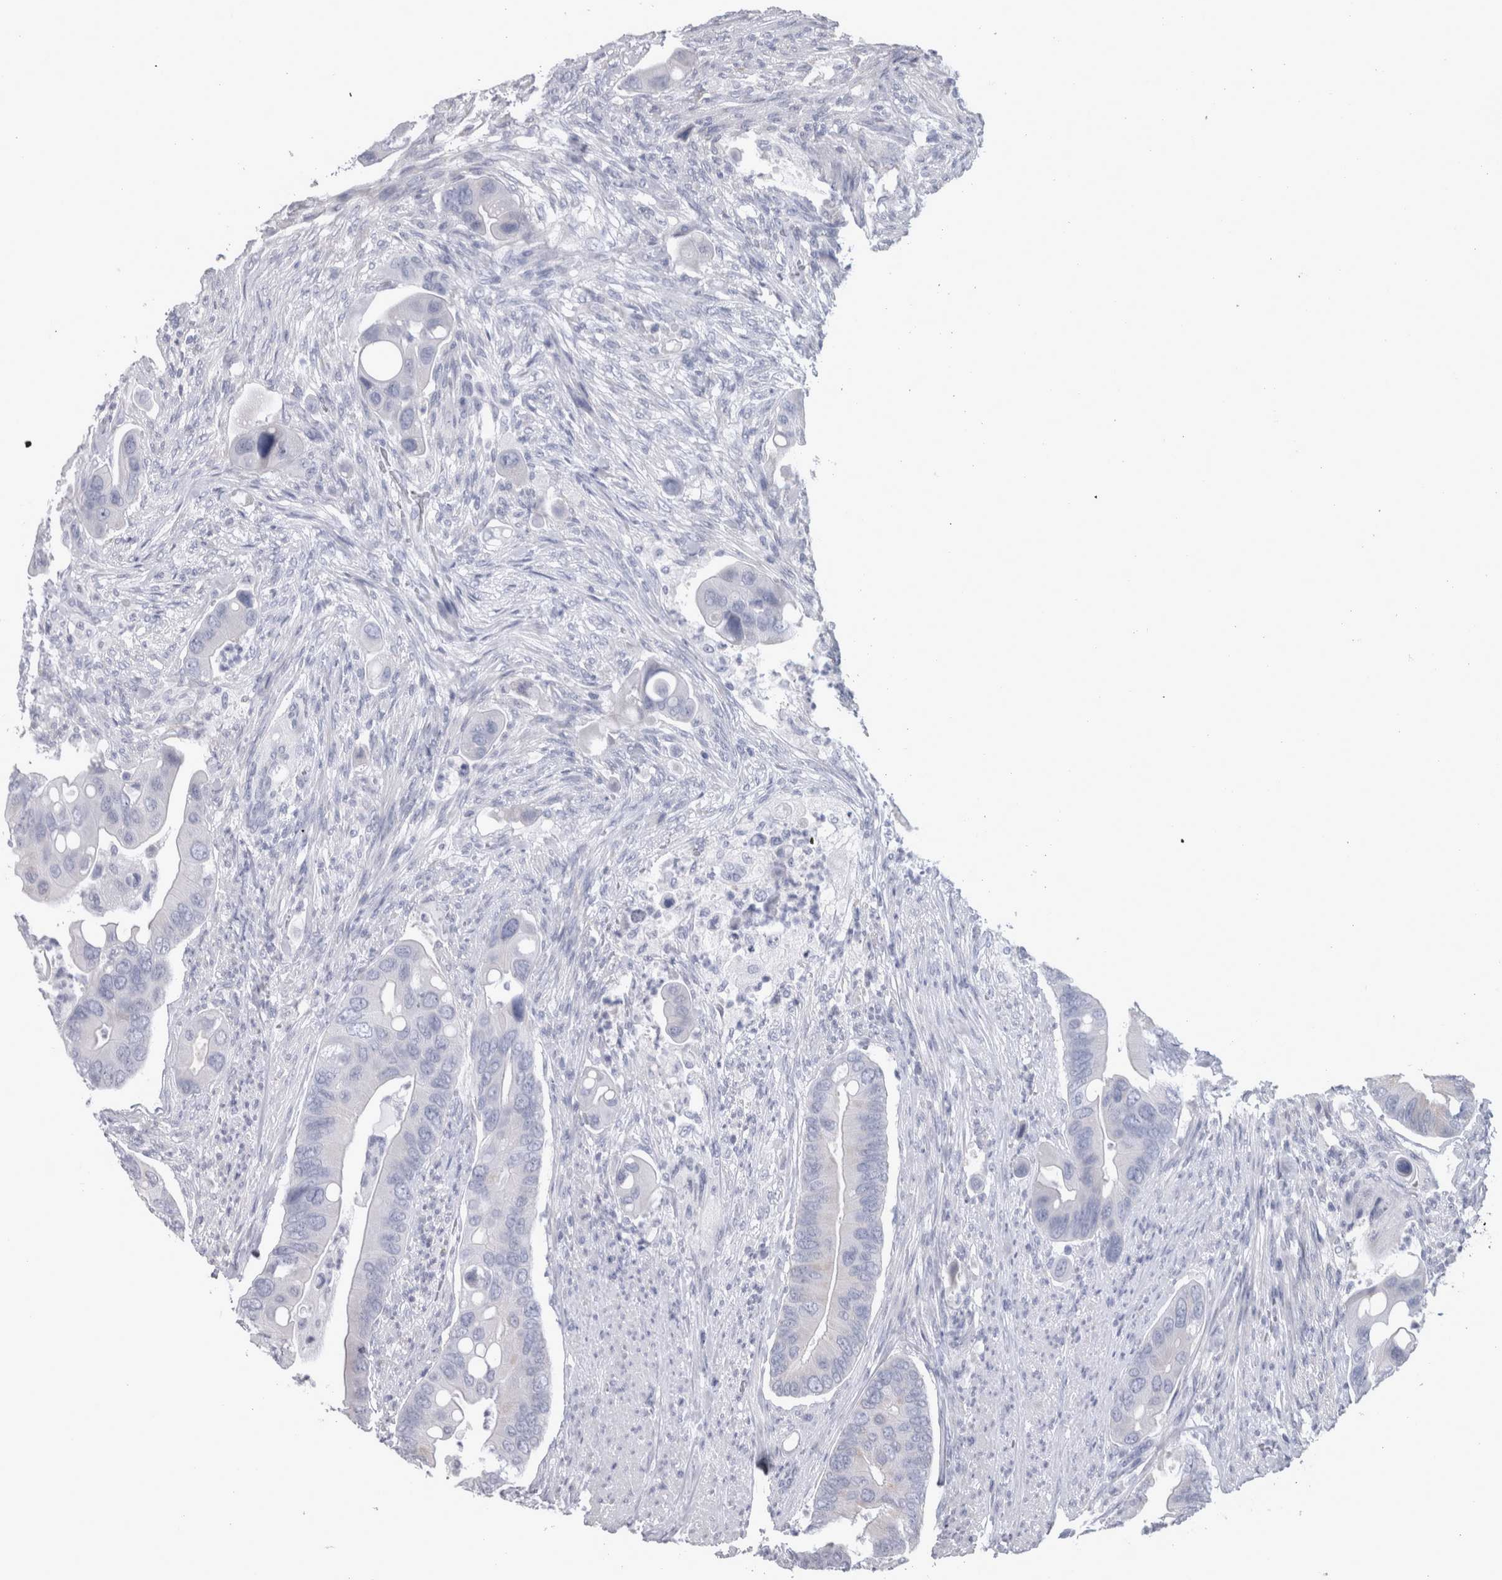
{"staining": {"intensity": "negative", "quantity": "none", "location": "none"}, "tissue": "colorectal cancer", "cell_type": "Tumor cells", "image_type": "cancer", "snomed": [{"axis": "morphology", "description": "Adenocarcinoma, NOS"}, {"axis": "topography", "description": "Rectum"}], "caption": "There is no significant staining in tumor cells of colorectal adenocarcinoma.", "gene": "MSMB", "patient": {"sex": "female", "age": 57}}